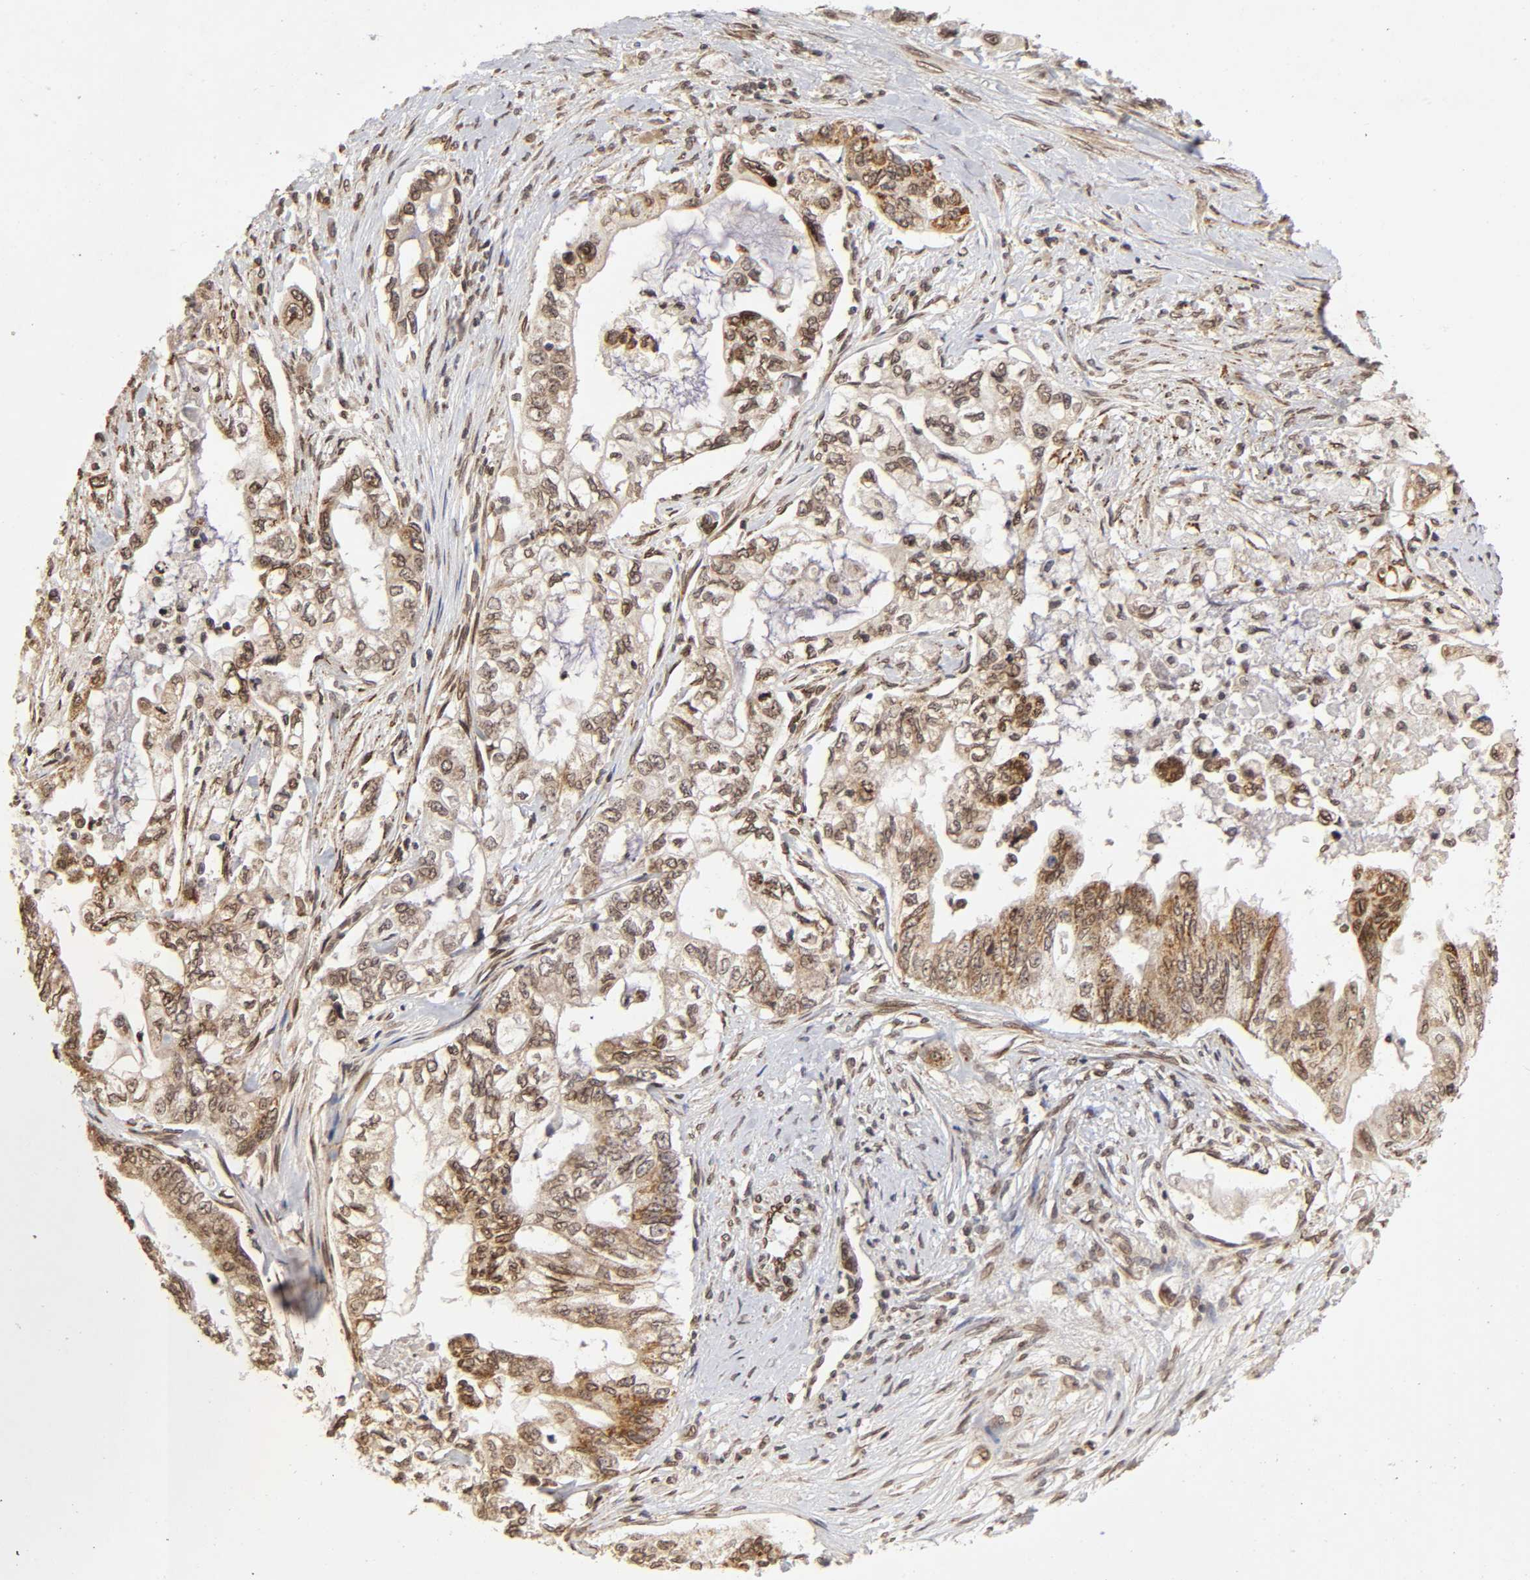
{"staining": {"intensity": "weak", "quantity": "25%-75%", "location": "cytoplasmic/membranous,nuclear"}, "tissue": "pancreatic cancer", "cell_type": "Tumor cells", "image_type": "cancer", "snomed": [{"axis": "morphology", "description": "Normal tissue, NOS"}, {"axis": "topography", "description": "Pancreas"}], "caption": "An immunohistochemistry (IHC) histopathology image of neoplastic tissue is shown. Protein staining in brown shows weak cytoplasmic/membranous and nuclear positivity in pancreatic cancer within tumor cells. (DAB IHC, brown staining for protein, blue staining for nuclei).", "gene": "MLLT6", "patient": {"sex": "male", "age": 42}}